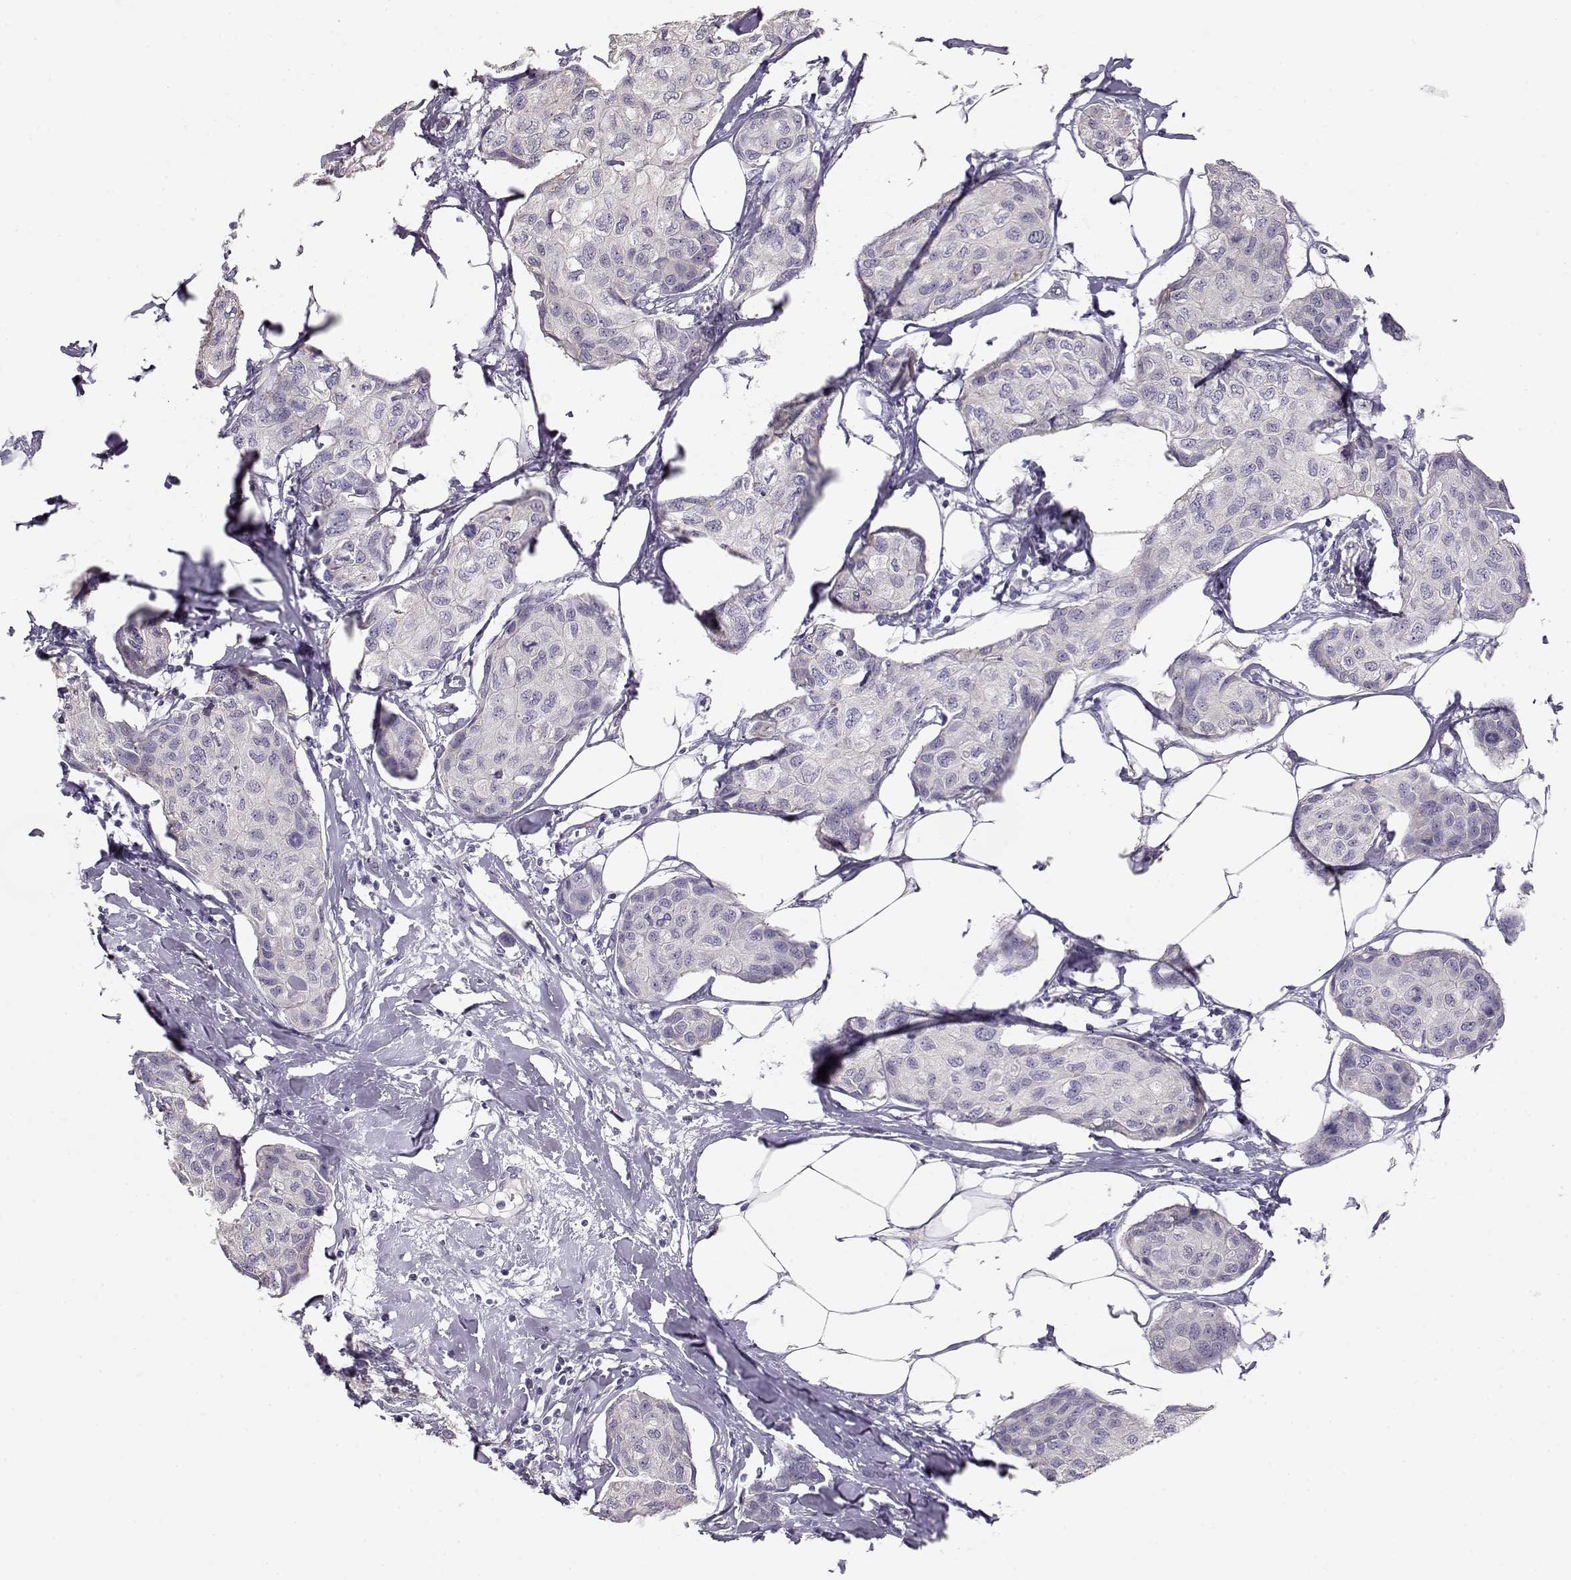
{"staining": {"intensity": "negative", "quantity": "none", "location": "none"}, "tissue": "breast cancer", "cell_type": "Tumor cells", "image_type": "cancer", "snomed": [{"axis": "morphology", "description": "Duct carcinoma"}, {"axis": "topography", "description": "Breast"}], "caption": "There is no significant staining in tumor cells of breast invasive ductal carcinoma.", "gene": "GLIPR1L2", "patient": {"sex": "female", "age": 80}}